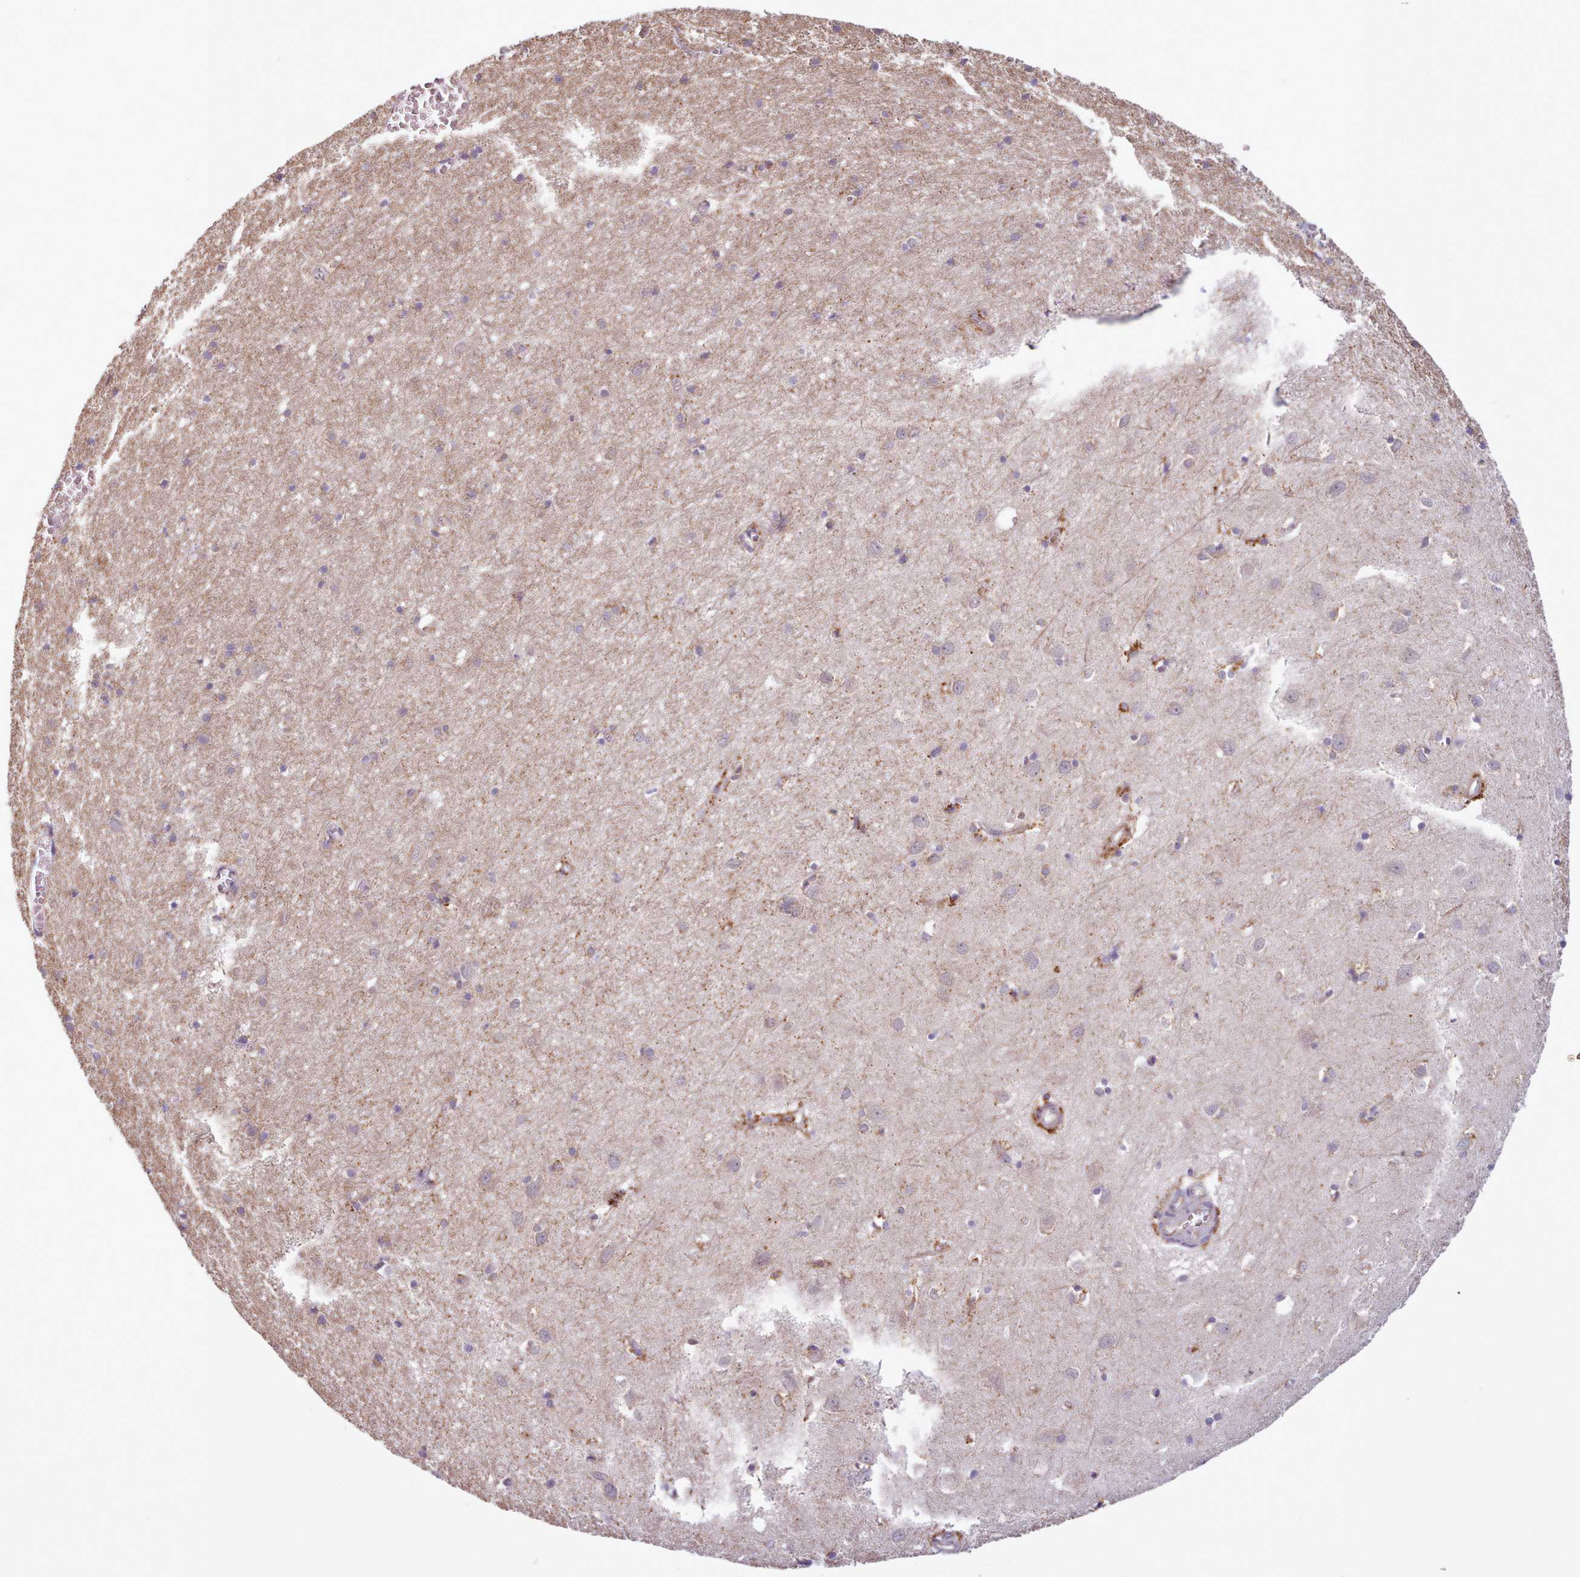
{"staining": {"intensity": "weak", "quantity": ">75%", "location": "cytoplasmic/membranous"}, "tissue": "cerebral cortex", "cell_type": "Endothelial cells", "image_type": "normal", "snomed": [{"axis": "morphology", "description": "Normal tissue, NOS"}, {"axis": "topography", "description": "Cerebral cortex"}], "caption": "This photomicrograph shows immunohistochemistry staining of unremarkable cerebral cortex, with low weak cytoplasmic/membranous expression in approximately >75% of endothelial cells.", "gene": "CRYBG1", "patient": {"sex": "female", "age": 64}}